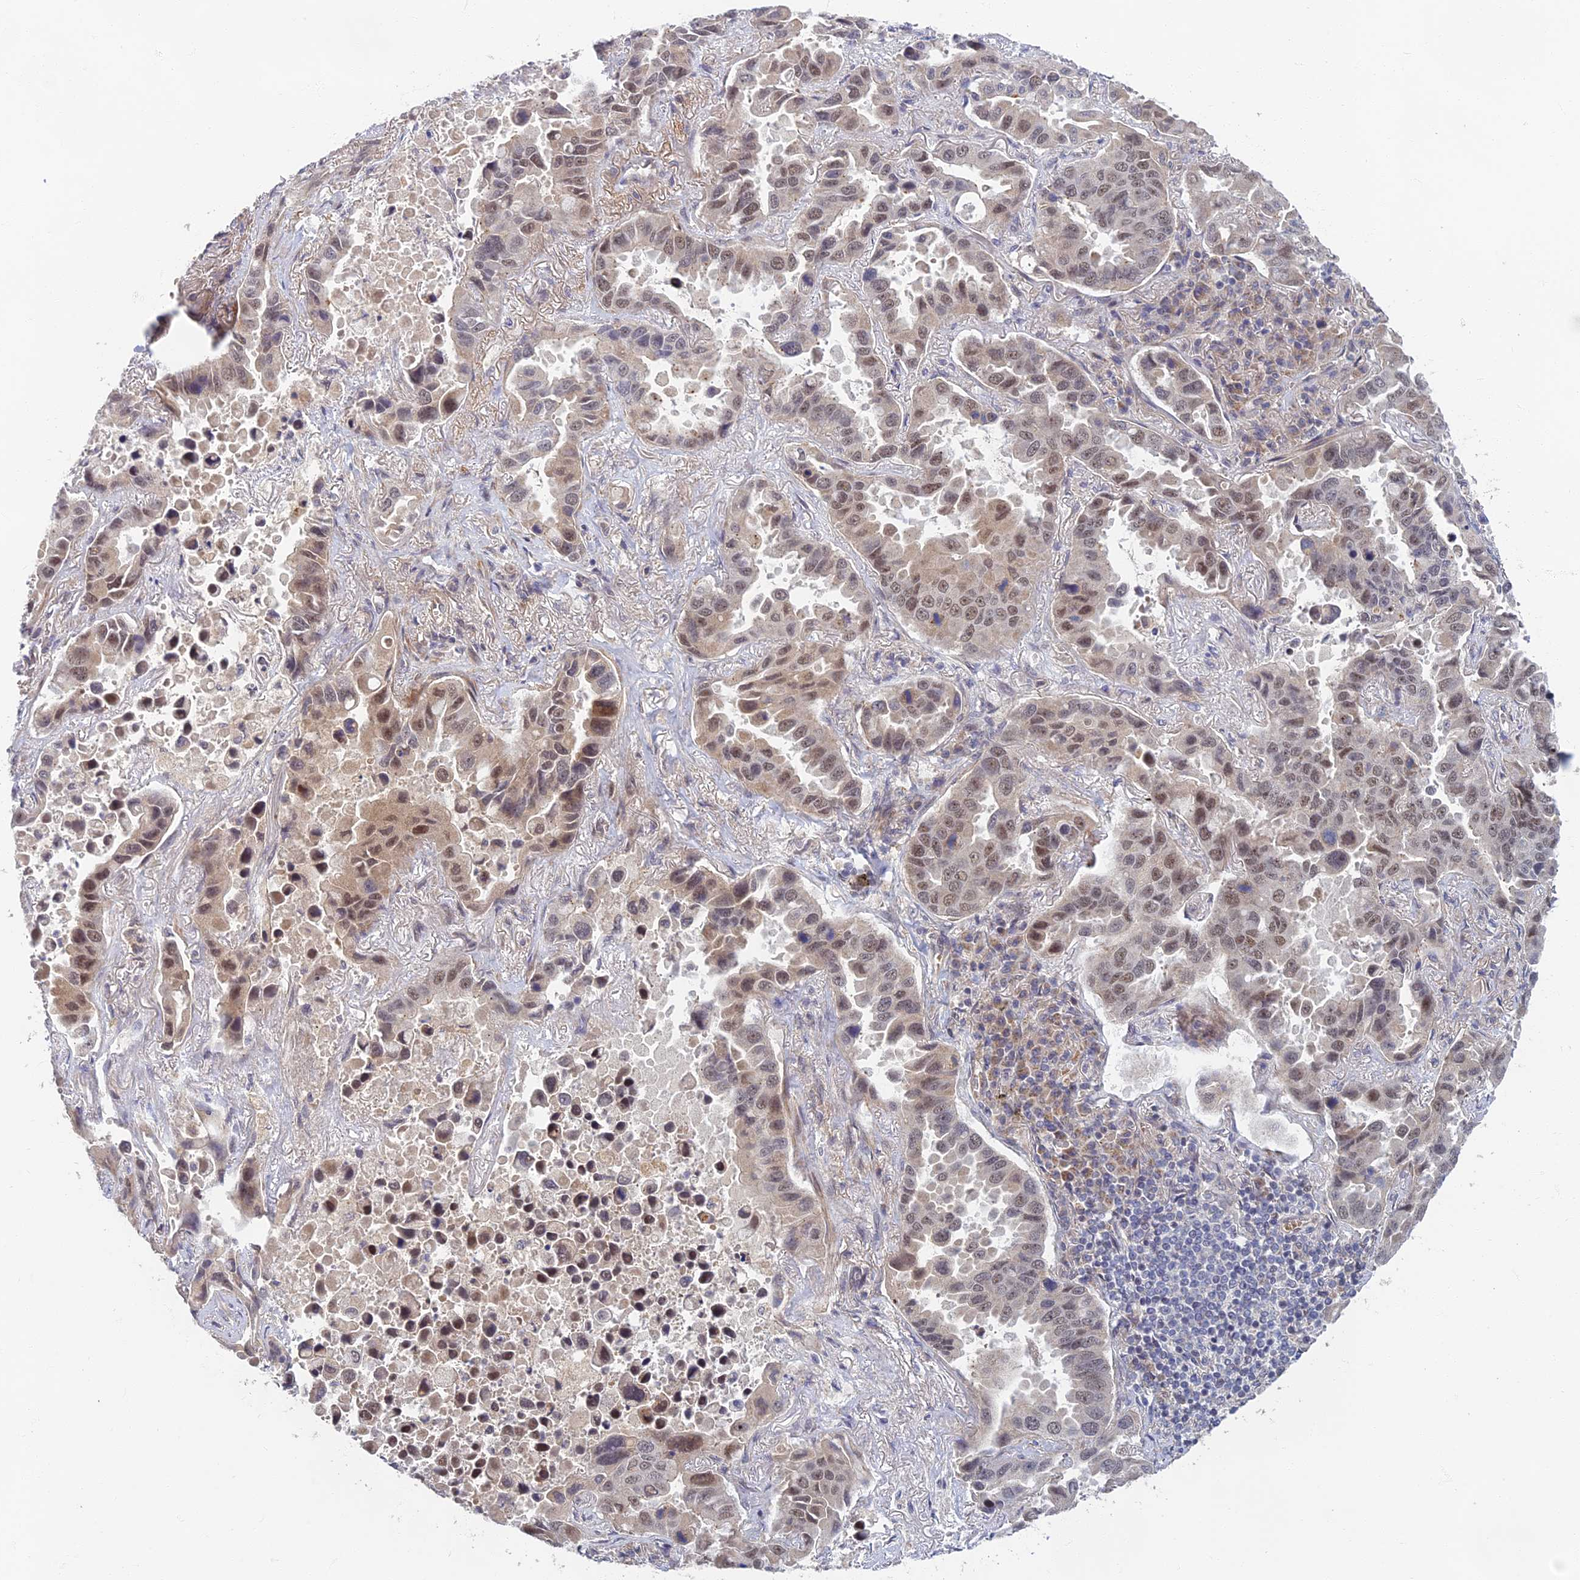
{"staining": {"intensity": "moderate", "quantity": "25%-75%", "location": "nuclear"}, "tissue": "lung cancer", "cell_type": "Tumor cells", "image_type": "cancer", "snomed": [{"axis": "morphology", "description": "Adenocarcinoma, NOS"}, {"axis": "topography", "description": "Lung"}], "caption": "A brown stain highlights moderate nuclear expression of a protein in human lung adenocarcinoma tumor cells.", "gene": "EARS2", "patient": {"sex": "male", "age": 64}}